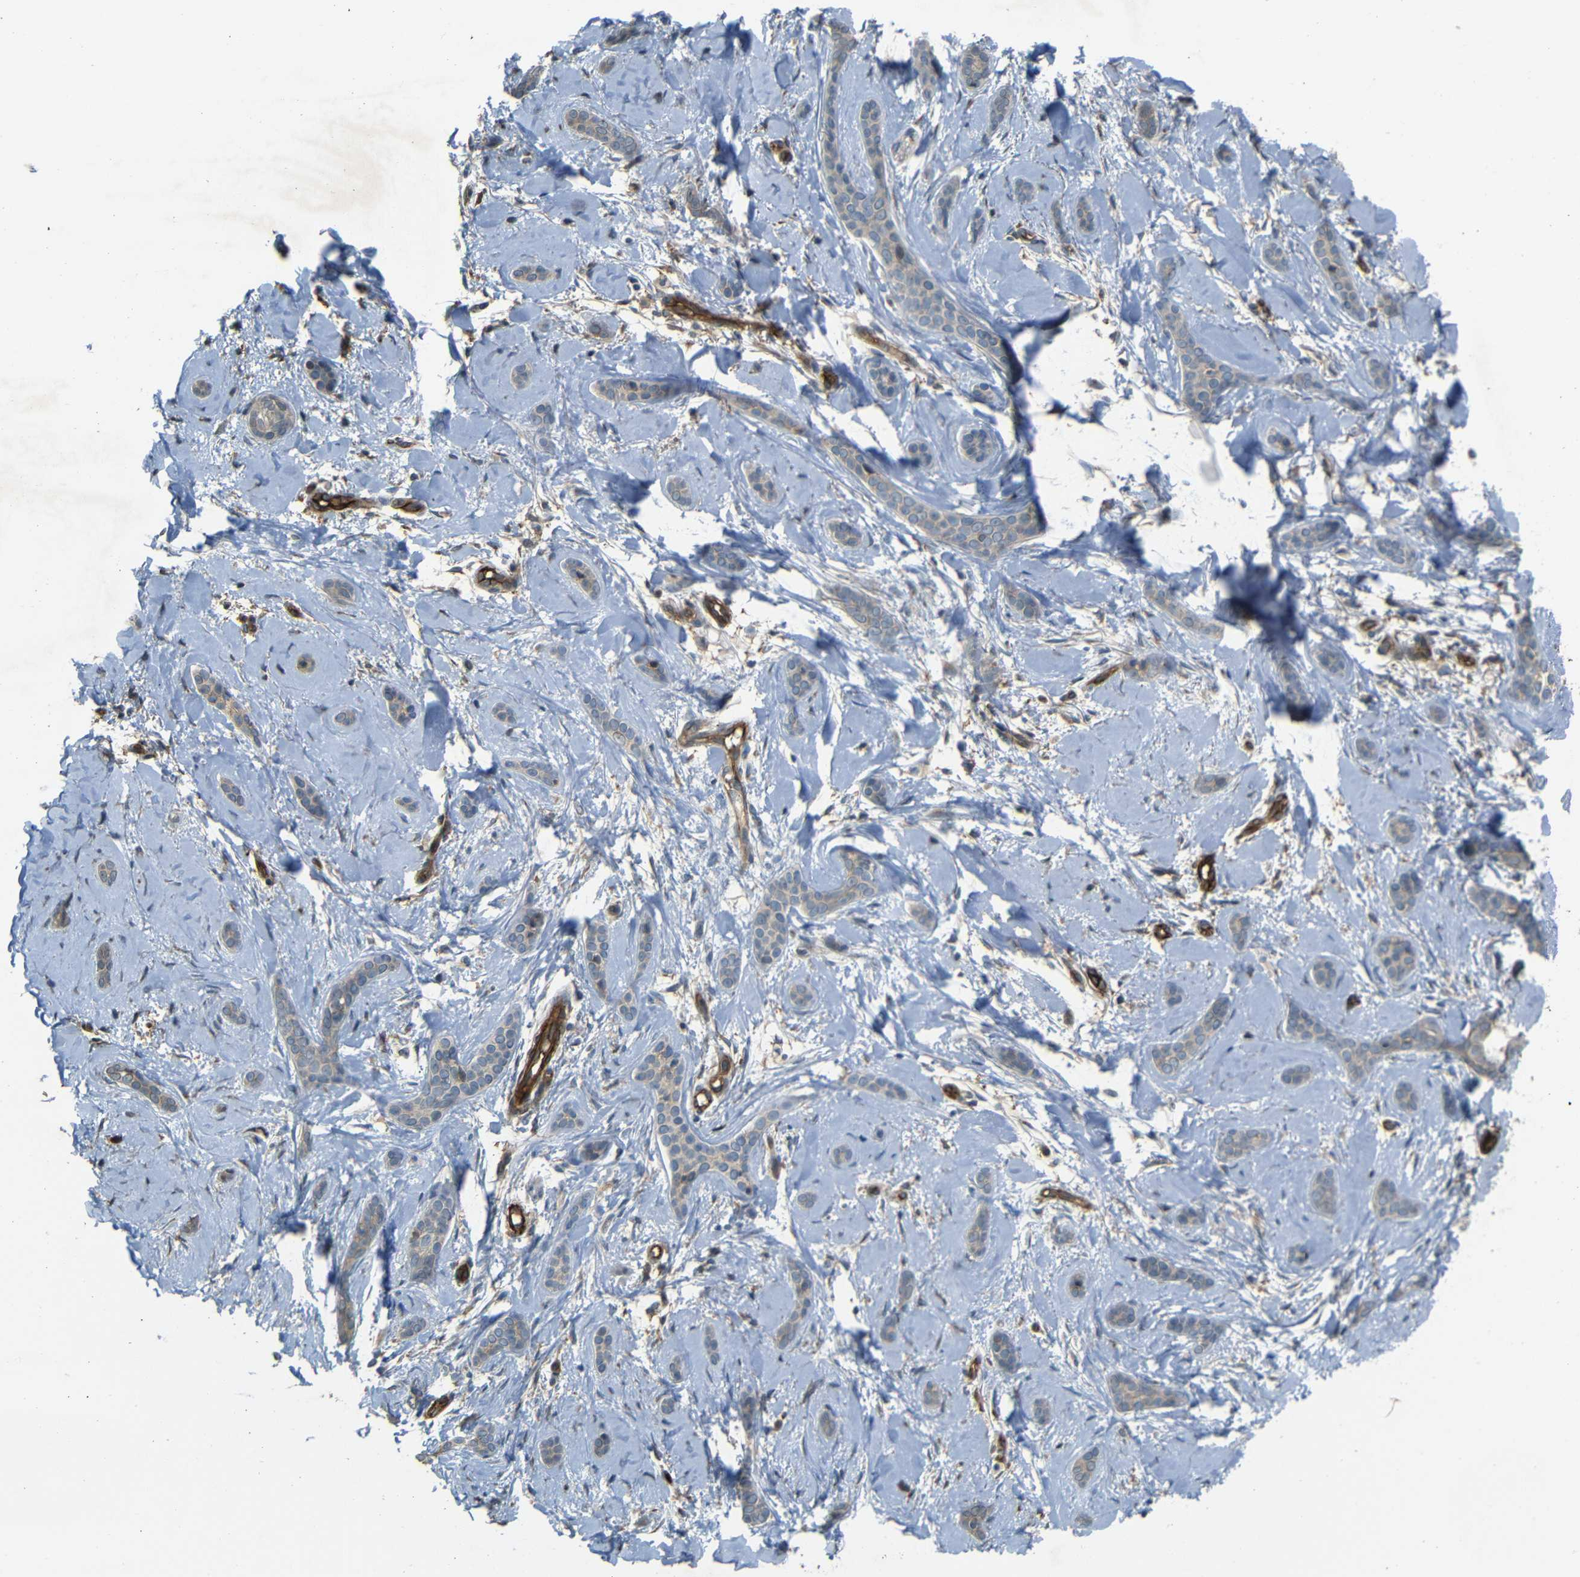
{"staining": {"intensity": "weak", "quantity": ">75%", "location": "cytoplasmic/membranous"}, "tissue": "skin cancer", "cell_type": "Tumor cells", "image_type": "cancer", "snomed": [{"axis": "morphology", "description": "Basal cell carcinoma"}, {"axis": "morphology", "description": "Adnexal tumor, benign"}, {"axis": "topography", "description": "Skin"}], "caption": "Basal cell carcinoma (skin) tissue demonstrates weak cytoplasmic/membranous expression in about >75% of tumor cells, visualized by immunohistochemistry. (Stains: DAB in brown, nuclei in blue, Microscopy: brightfield microscopy at high magnification).", "gene": "RELL1", "patient": {"sex": "female", "age": 42}}